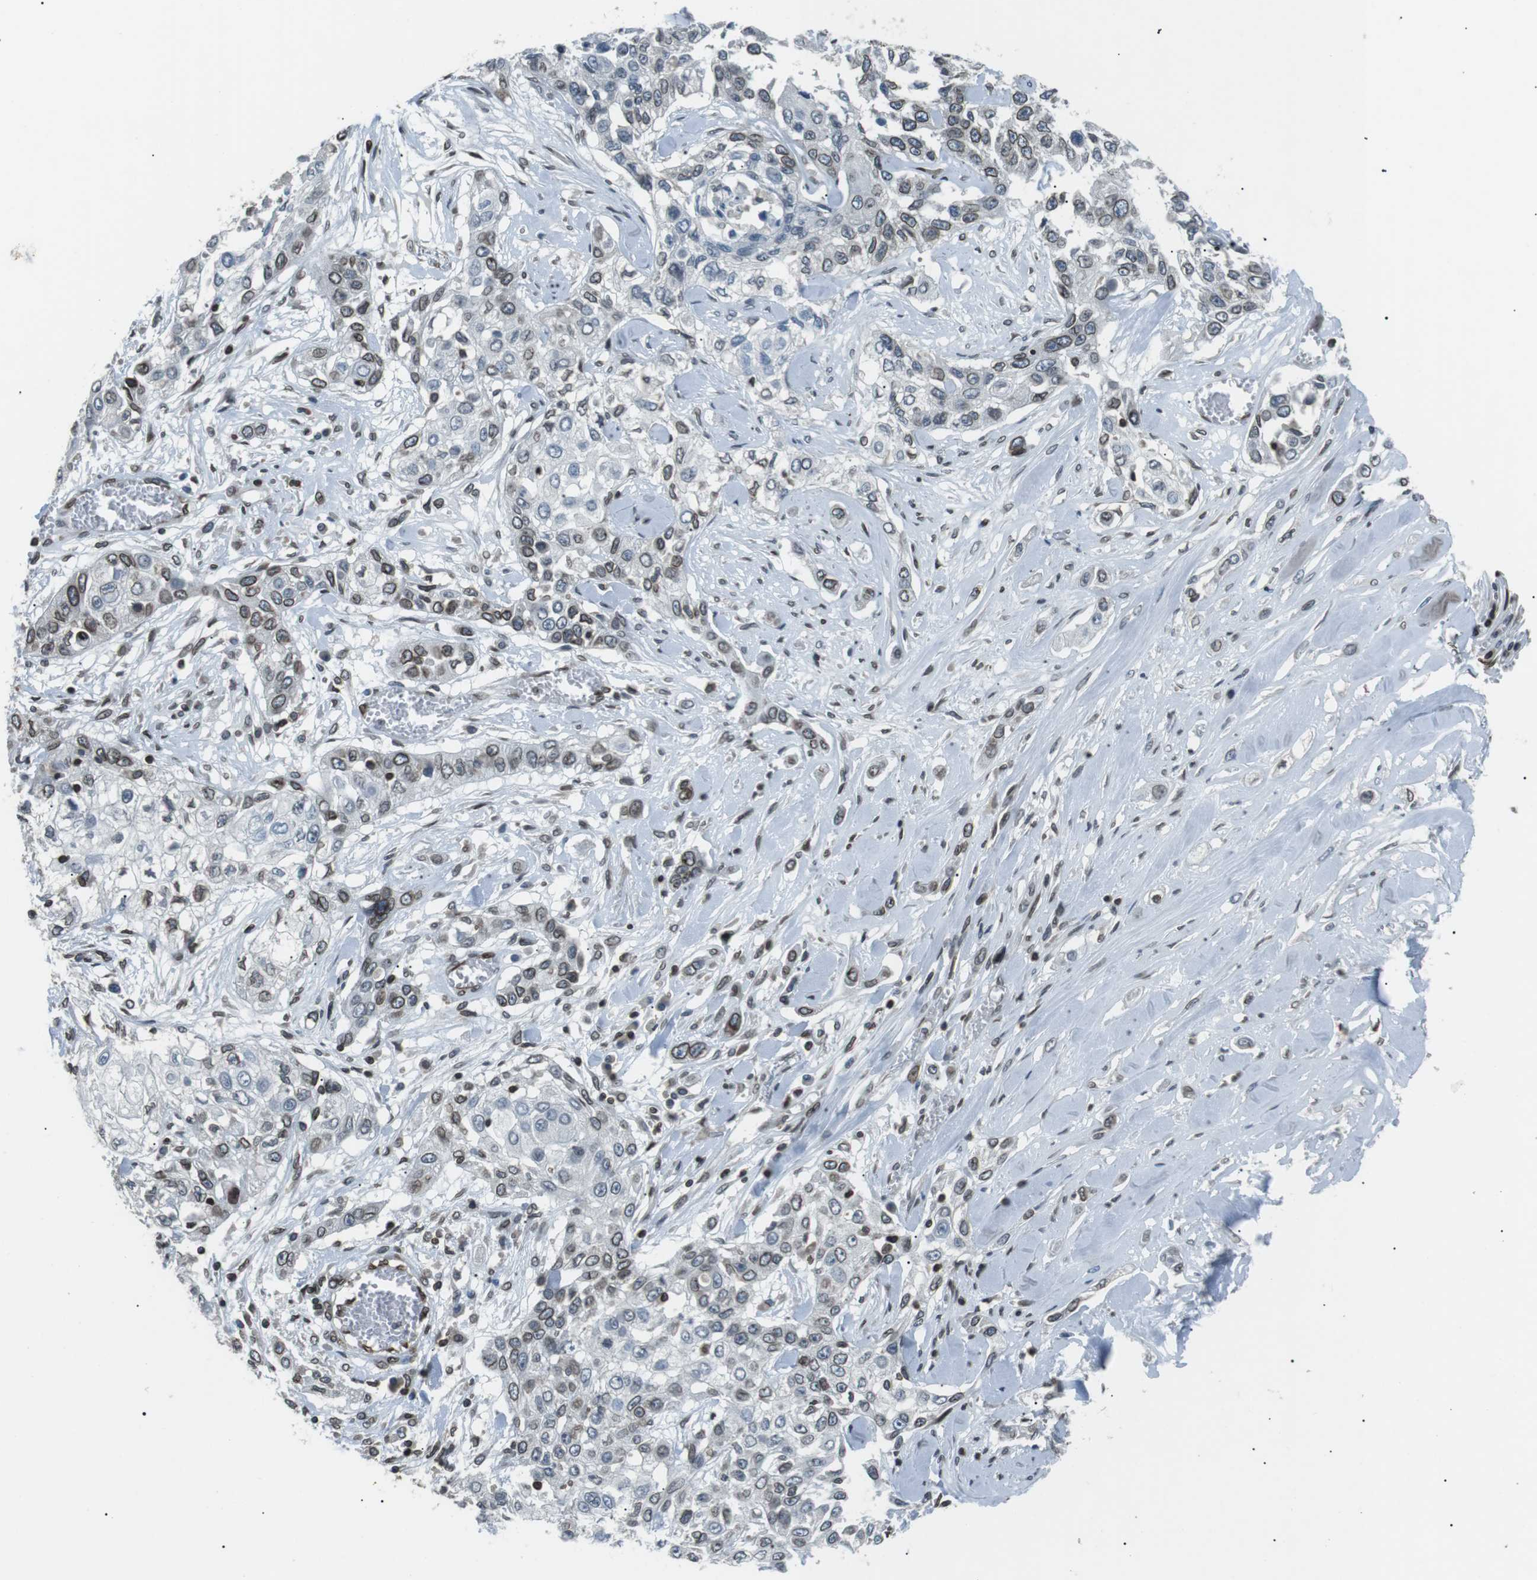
{"staining": {"intensity": "moderate", "quantity": "25%-75%", "location": "cytoplasmic/membranous,nuclear"}, "tissue": "lung cancer", "cell_type": "Tumor cells", "image_type": "cancer", "snomed": [{"axis": "morphology", "description": "Squamous cell carcinoma, NOS"}, {"axis": "topography", "description": "Lung"}], "caption": "Approximately 25%-75% of tumor cells in human lung squamous cell carcinoma exhibit moderate cytoplasmic/membranous and nuclear protein positivity as visualized by brown immunohistochemical staining.", "gene": "TMX4", "patient": {"sex": "male", "age": 71}}